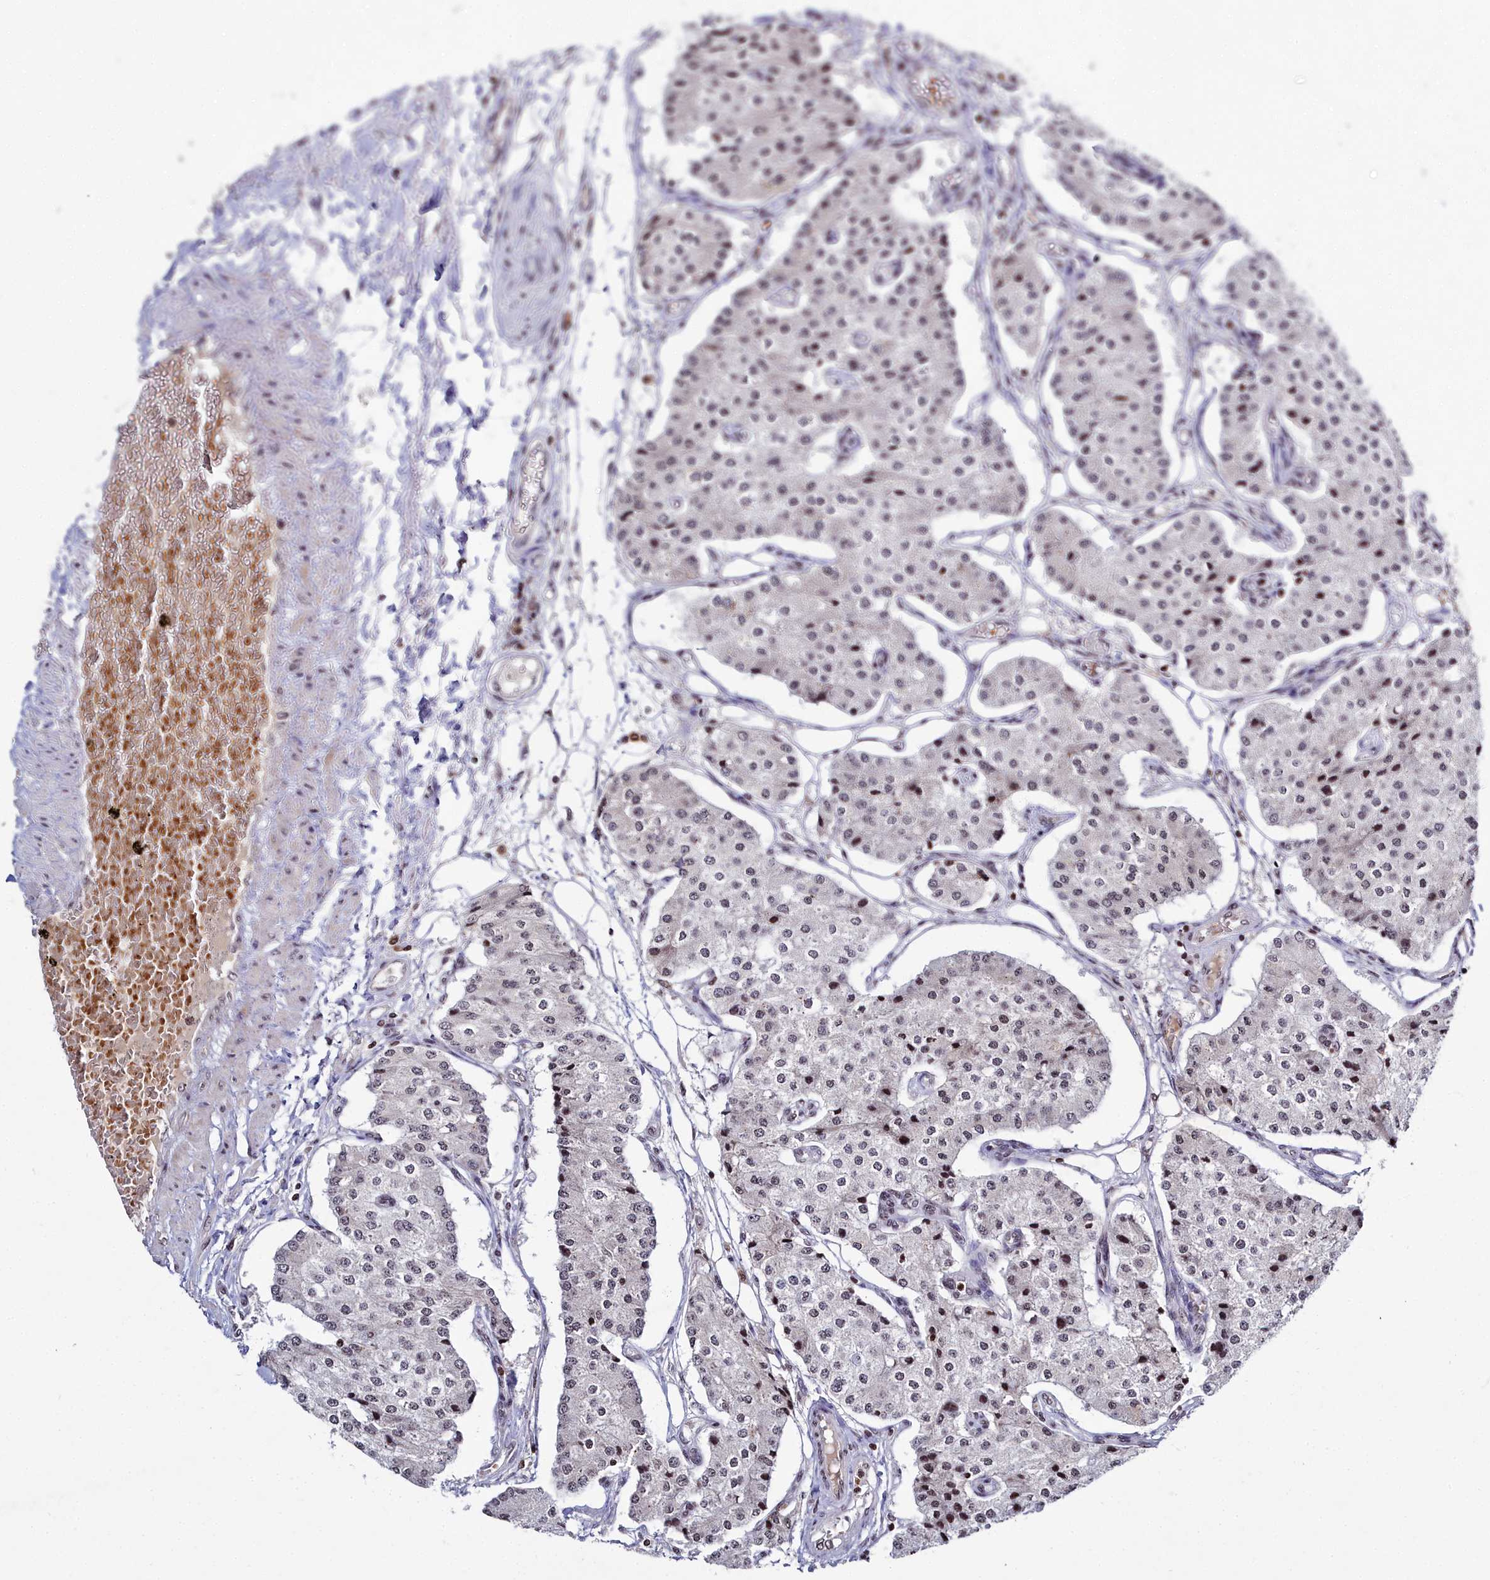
{"staining": {"intensity": "weak", "quantity": ">75%", "location": "nuclear"}, "tissue": "carcinoid", "cell_type": "Tumor cells", "image_type": "cancer", "snomed": [{"axis": "morphology", "description": "Carcinoid, malignant, NOS"}, {"axis": "topography", "description": "Colon"}], "caption": "There is low levels of weak nuclear staining in tumor cells of carcinoid, as demonstrated by immunohistochemical staining (brown color).", "gene": "FZD4", "patient": {"sex": "female", "age": 52}}